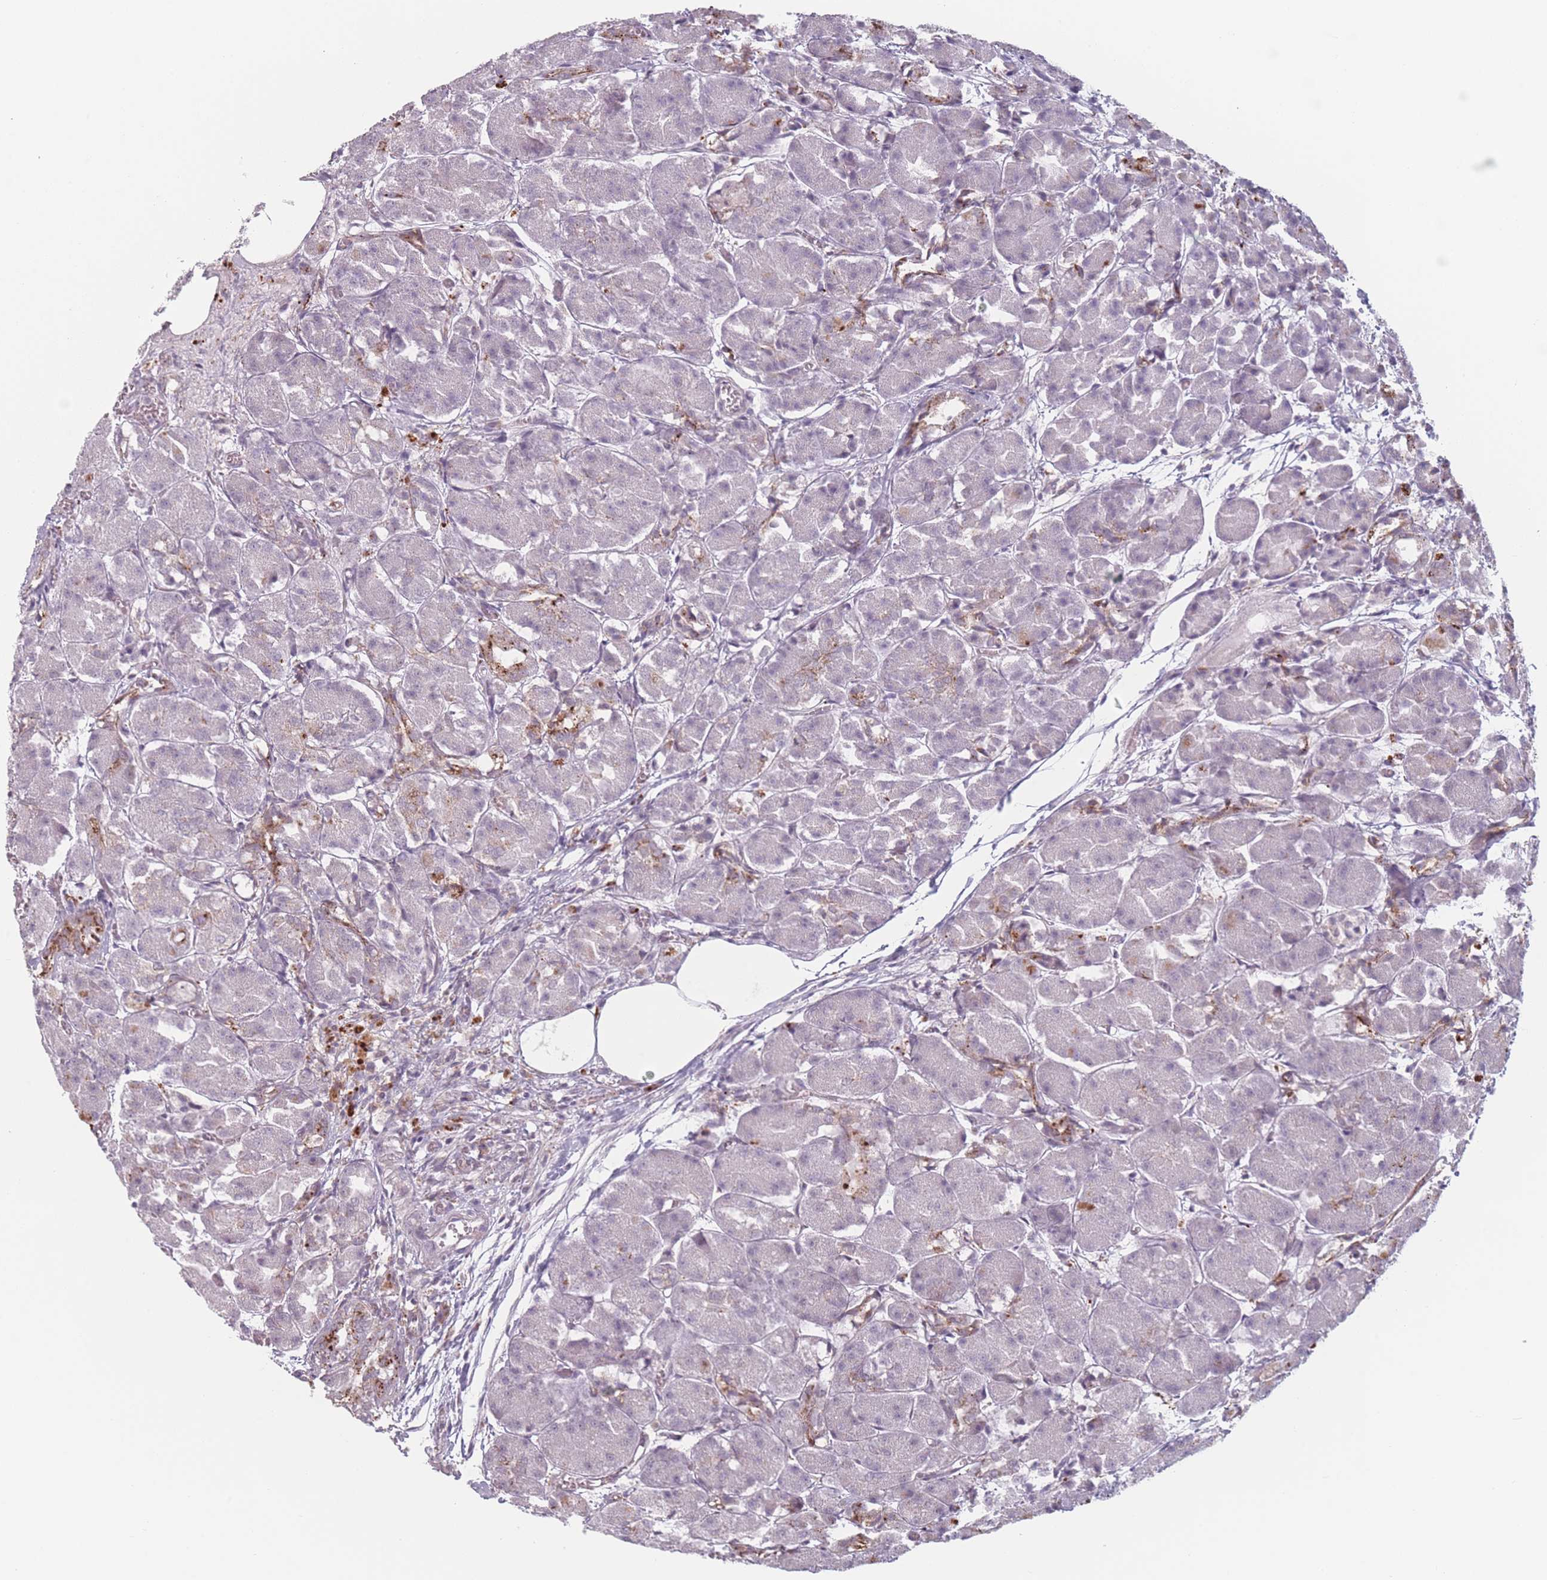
{"staining": {"intensity": "moderate", "quantity": "<25%", "location": "cytoplasmic/membranous"}, "tissue": "pancreas", "cell_type": "Exocrine glandular cells", "image_type": "normal", "snomed": [{"axis": "morphology", "description": "Normal tissue, NOS"}, {"axis": "topography", "description": "Pancreas"}], "caption": "Unremarkable pancreas exhibits moderate cytoplasmic/membranous staining in about <25% of exocrine glandular cells, visualized by immunohistochemistry. The protein of interest is shown in brown color, while the nuclei are stained blue.", "gene": "OR10C1", "patient": {"sex": "male", "age": 63}}